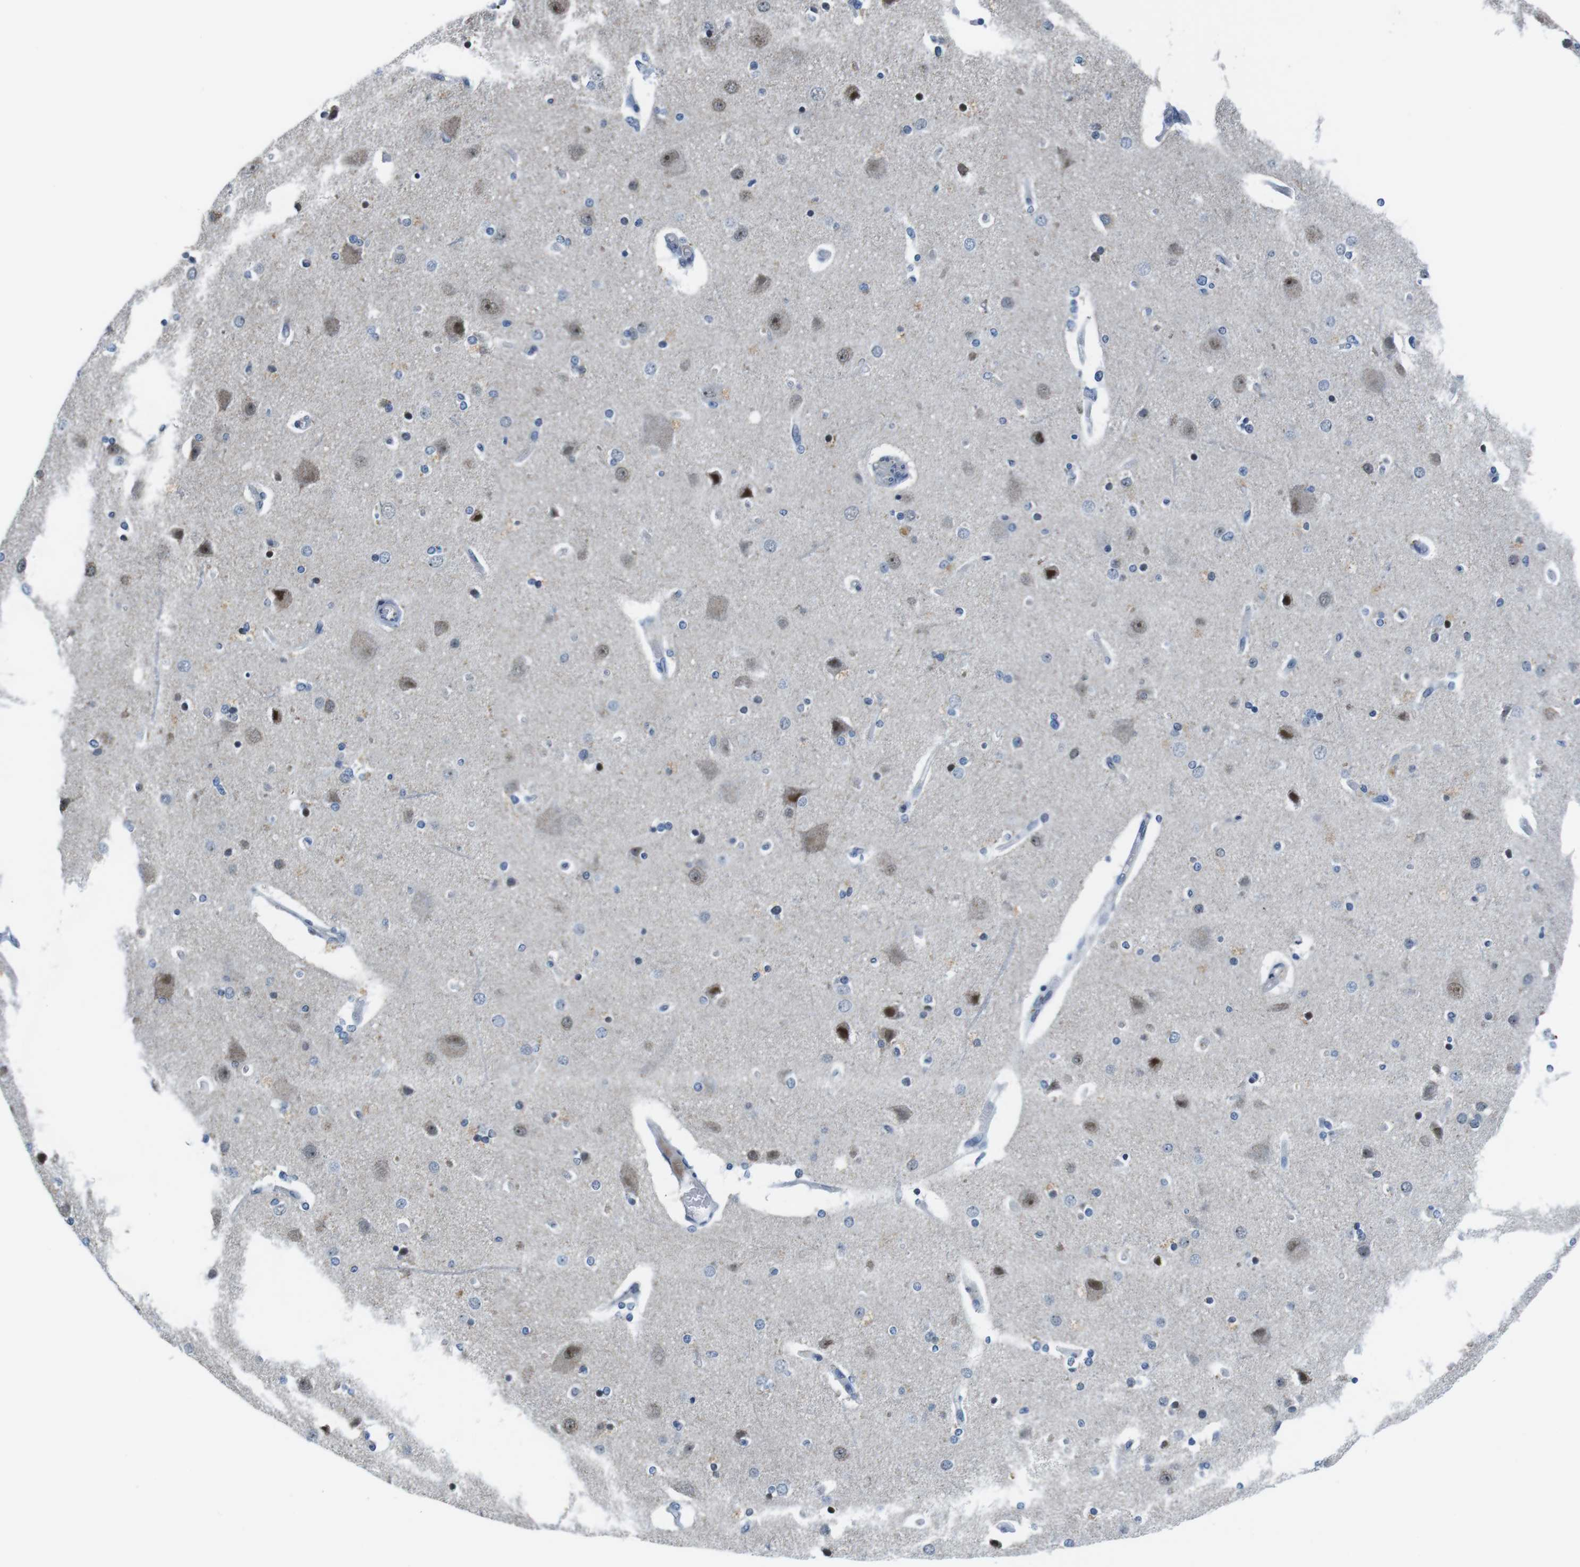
{"staining": {"intensity": "negative", "quantity": "none", "location": "none"}, "tissue": "cerebral cortex", "cell_type": "Endothelial cells", "image_type": "normal", "snomed": [{"axis": "morphology", "description": "Normal tissue, NOS"}, {"axis": "topography", "description": "Cerebral cortex"}], "caption": "Immunohistochemistry (IHC) histopathology image of unremarkable cerebral cortex: cerebral cortex stained with DAB (3,3'-diaminobenzidine) displays no significant protein staining in endothelial cells.", "gene": "MLH1", "patient": {"sex": "female", "age": 54}}